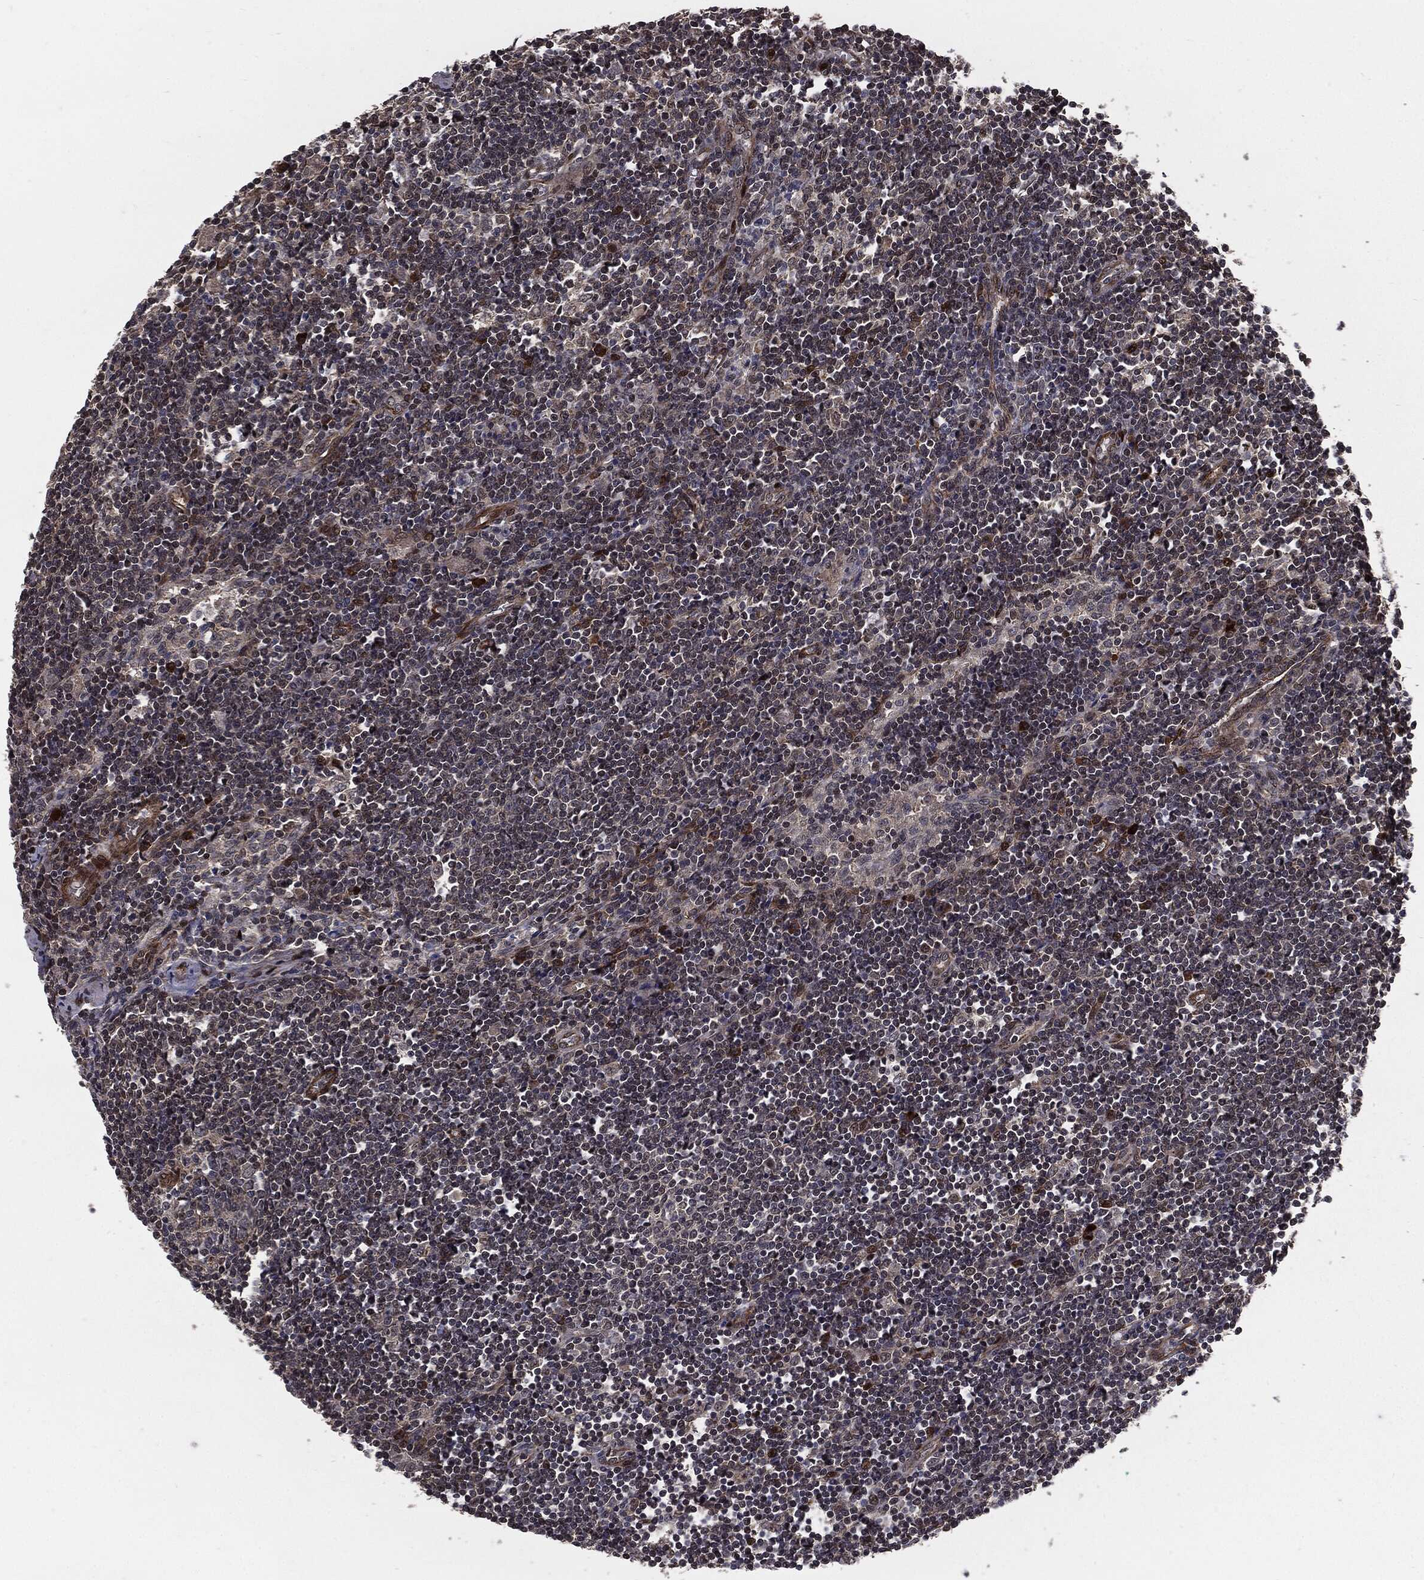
{"staining": {"intensity": "negative", "quantity": "none", "location": "none"}, "tissue": "lymph node", "cell_type": "Germinal center cells", "image_type": "normal", "snomed": [{"axis": "morphology", "description": "Normal tissue, NOS"}, {"axis": "morphology", "description": "Adenocarcinoma, NOS"}, {"axis": "topography", "description": "Lymph node"}, {"axis": "topography", "description": "Pancreas"}], "caption": "Image shows no significant protein positivity in germinal center cells of benign lymph node. (DAB (3,3'-diaminobenzidine) immunohistochemistry with hematoxylin counter stain).", "gene": "PTPA", "patient": {"sex": "female", "age": 58}}